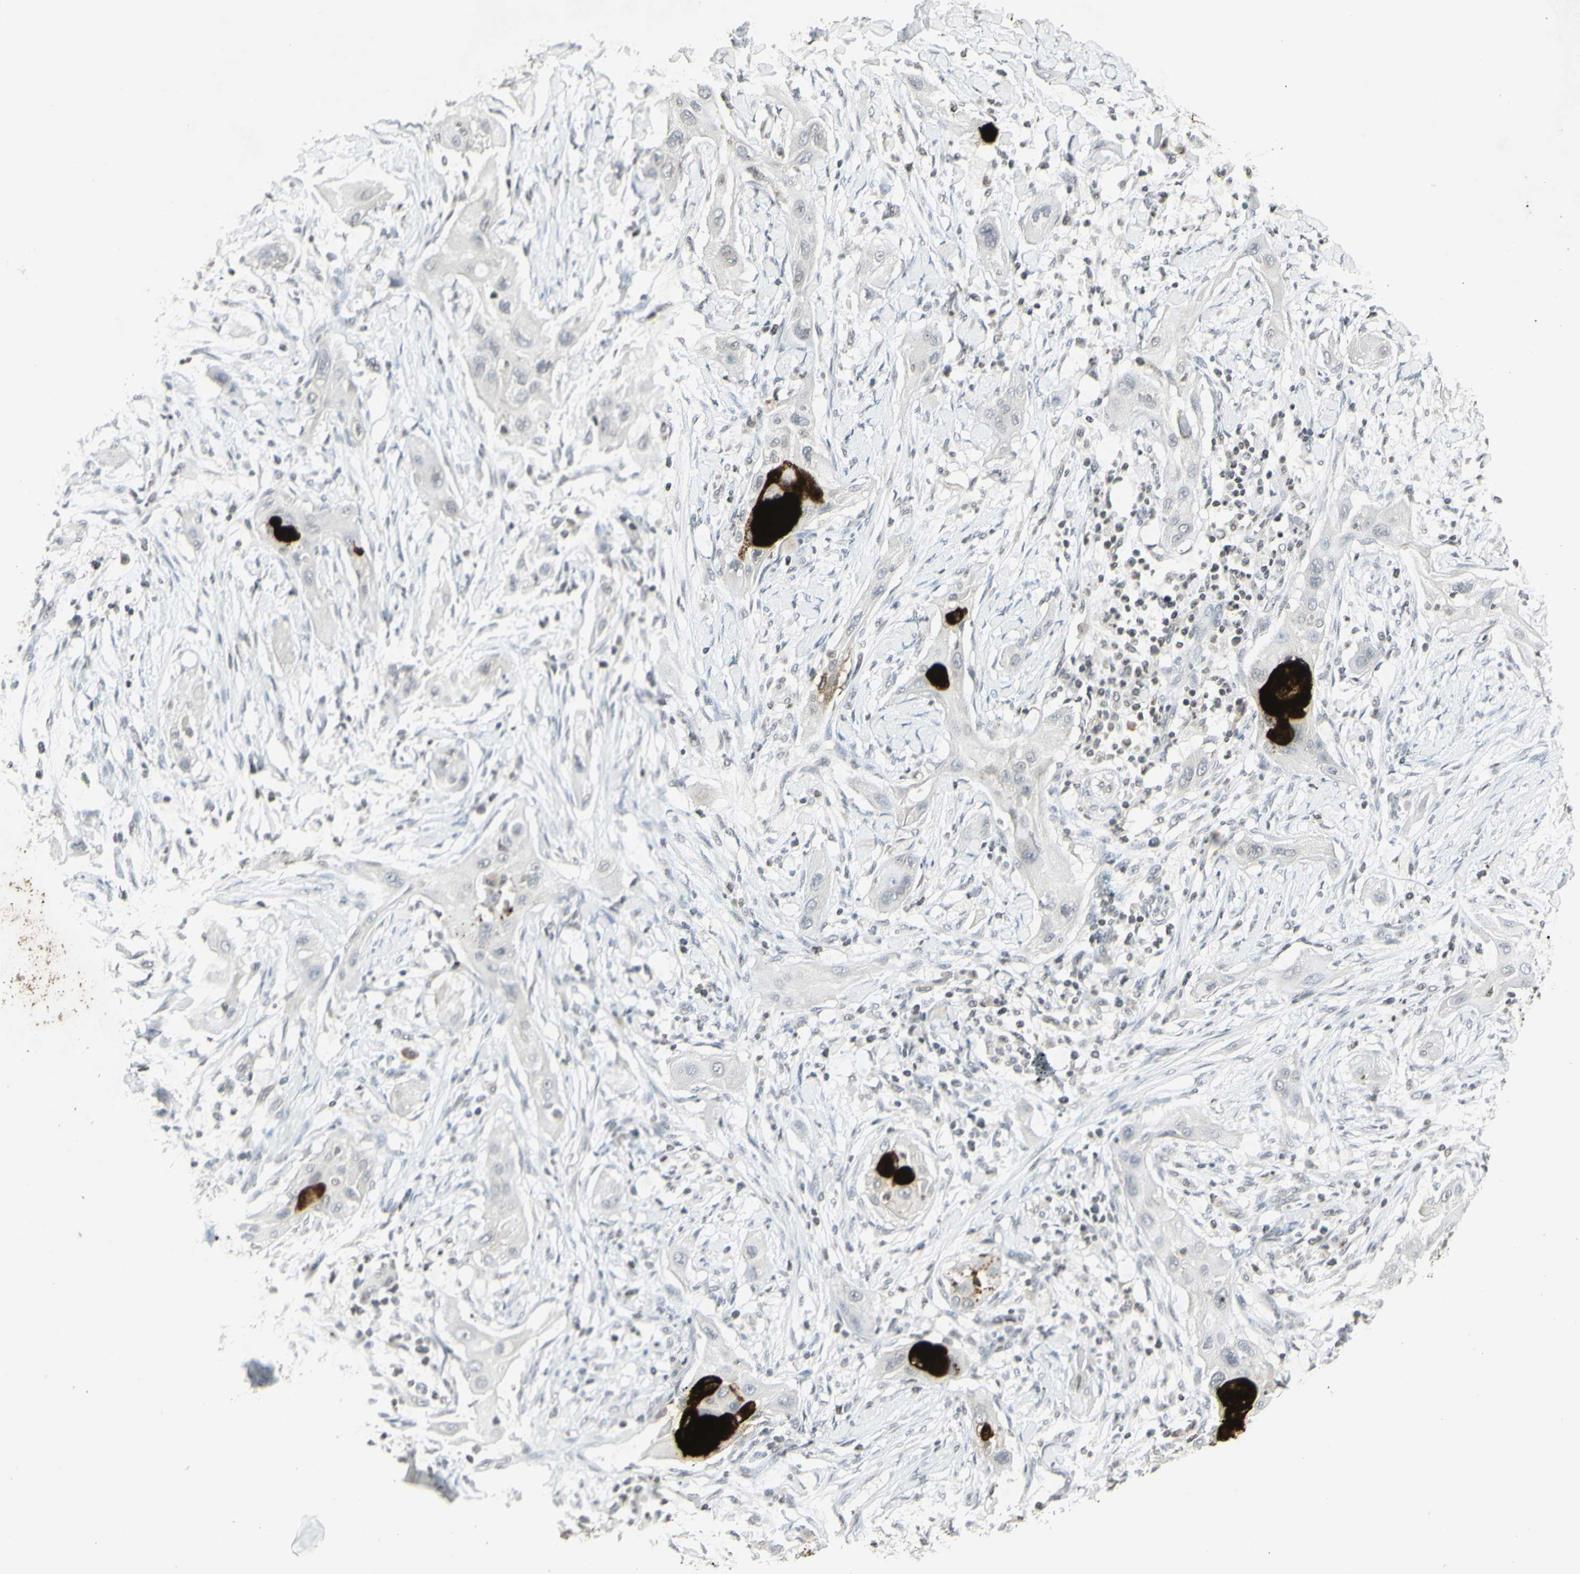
{"staining": {"intensity": "negative", "quantity": "none", "location": "none"}, "tissue": "lung cancer", "cell_type": "Tumor cells", "image_type": "cancer", "snomed": [{"axis": "morphology", "description": "Squamous cell carcinoma, NOS"}, {"axis": "topography", "description": "Lung"}], "caption": "DAB immunohistochemical staining of human lung cancer (squamous cell carcinoma) shows no significant expression in tumor cells. The staining is performed using DAB (3,3'-diaminobenzidine) brown chromogen with nuclei counter-stained in using hematoxylin.", "gene": "MUC5AC", "patient": {"sex": "female", "age": 47}}